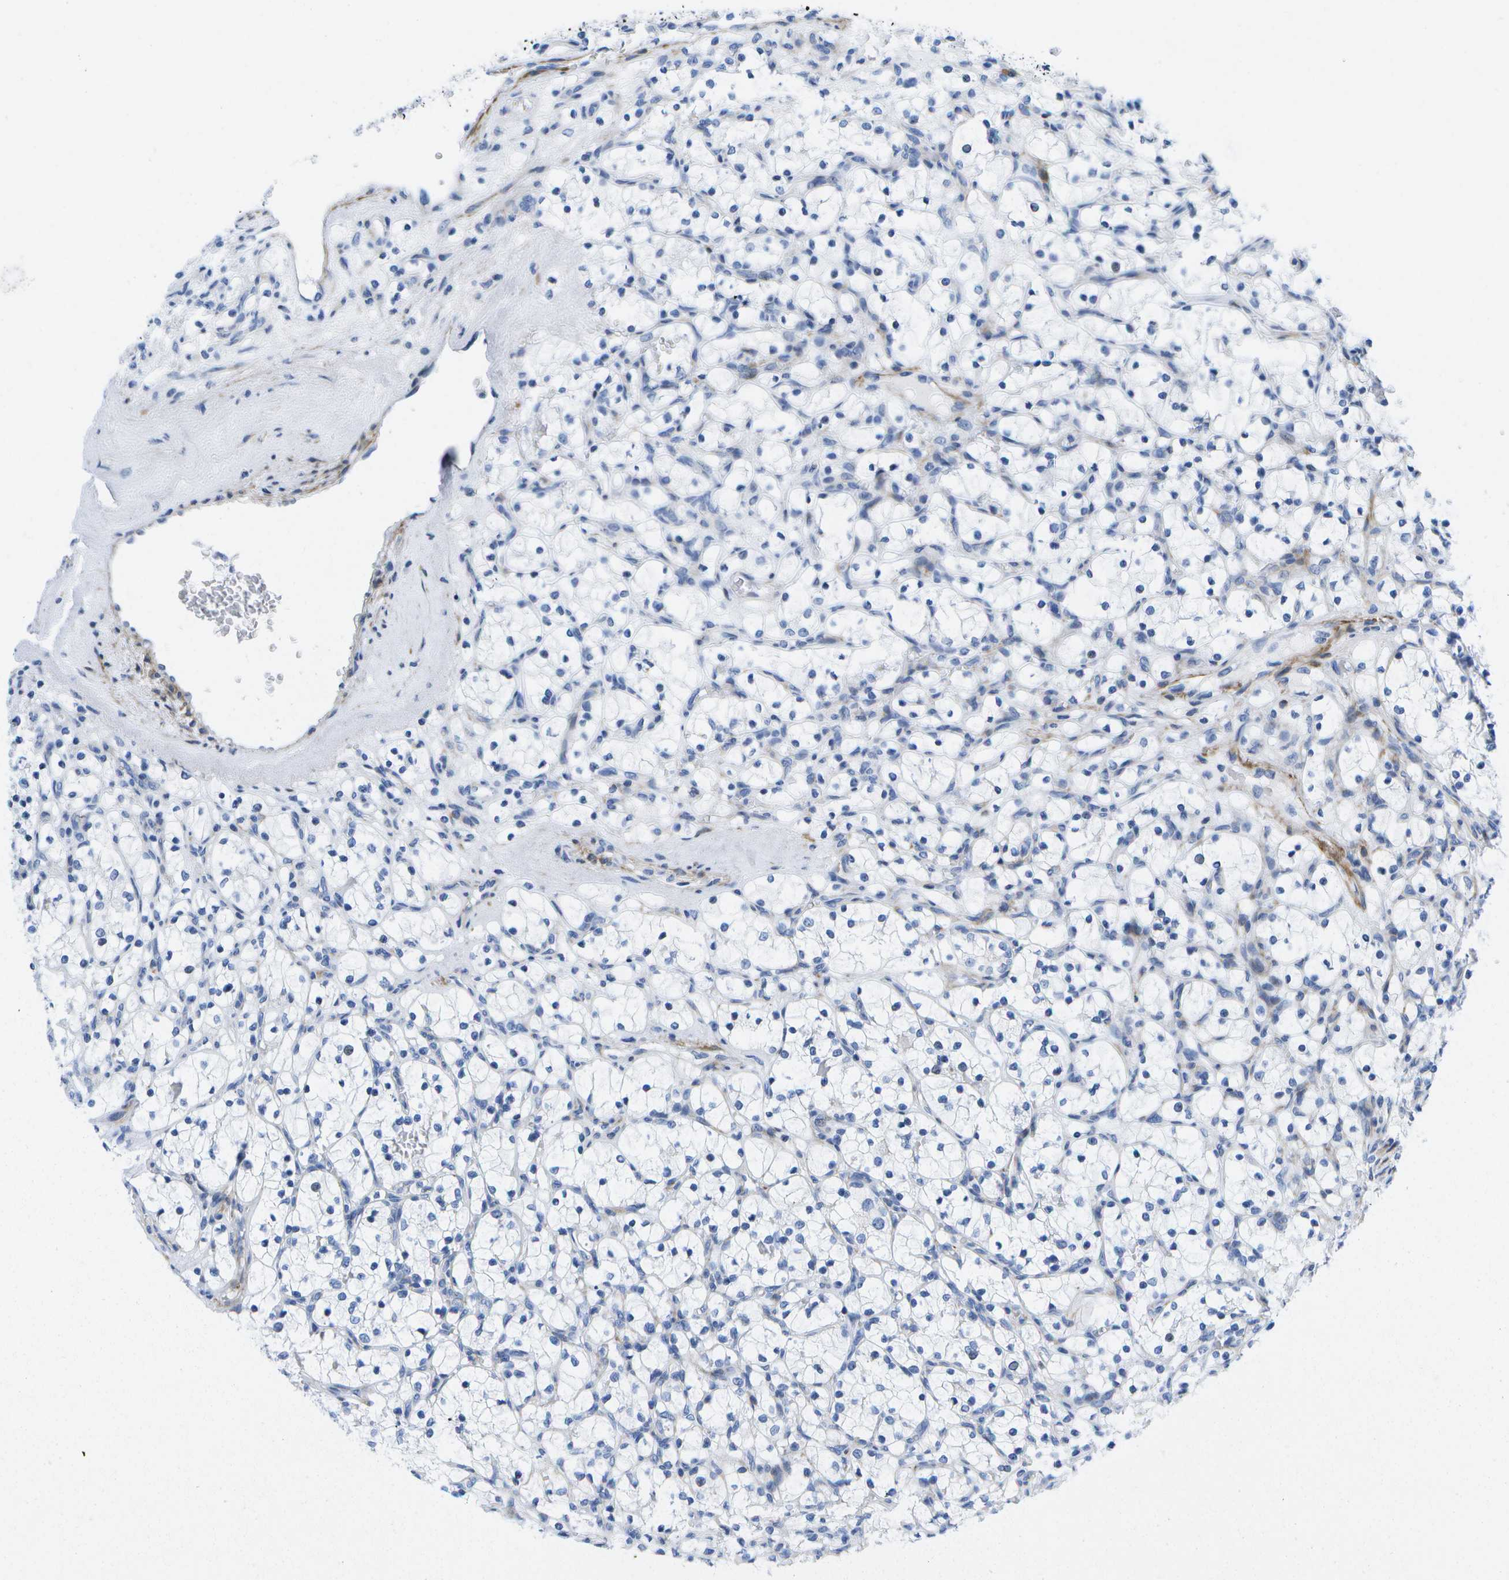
{"staining": {"intensity": "negative", "quantity": "none", "location": "none"}, "tissue": "renal cancer", "cell_type": "Tumor cells", "image_type": "cancer", "snomed": [{"axis": "morphology", "description": "Adenocarcinoma, NOS"}, {"axis": "topography", "description": "Kidney"}], "caption": "Immunohistochemistry micrograph of neoplastic tissue: renal cancer stained with DAB displays no significant protein positivity in tumor cells.", "gene": "ADGRG6", "patient": {"sex": "female", "age": 69}}